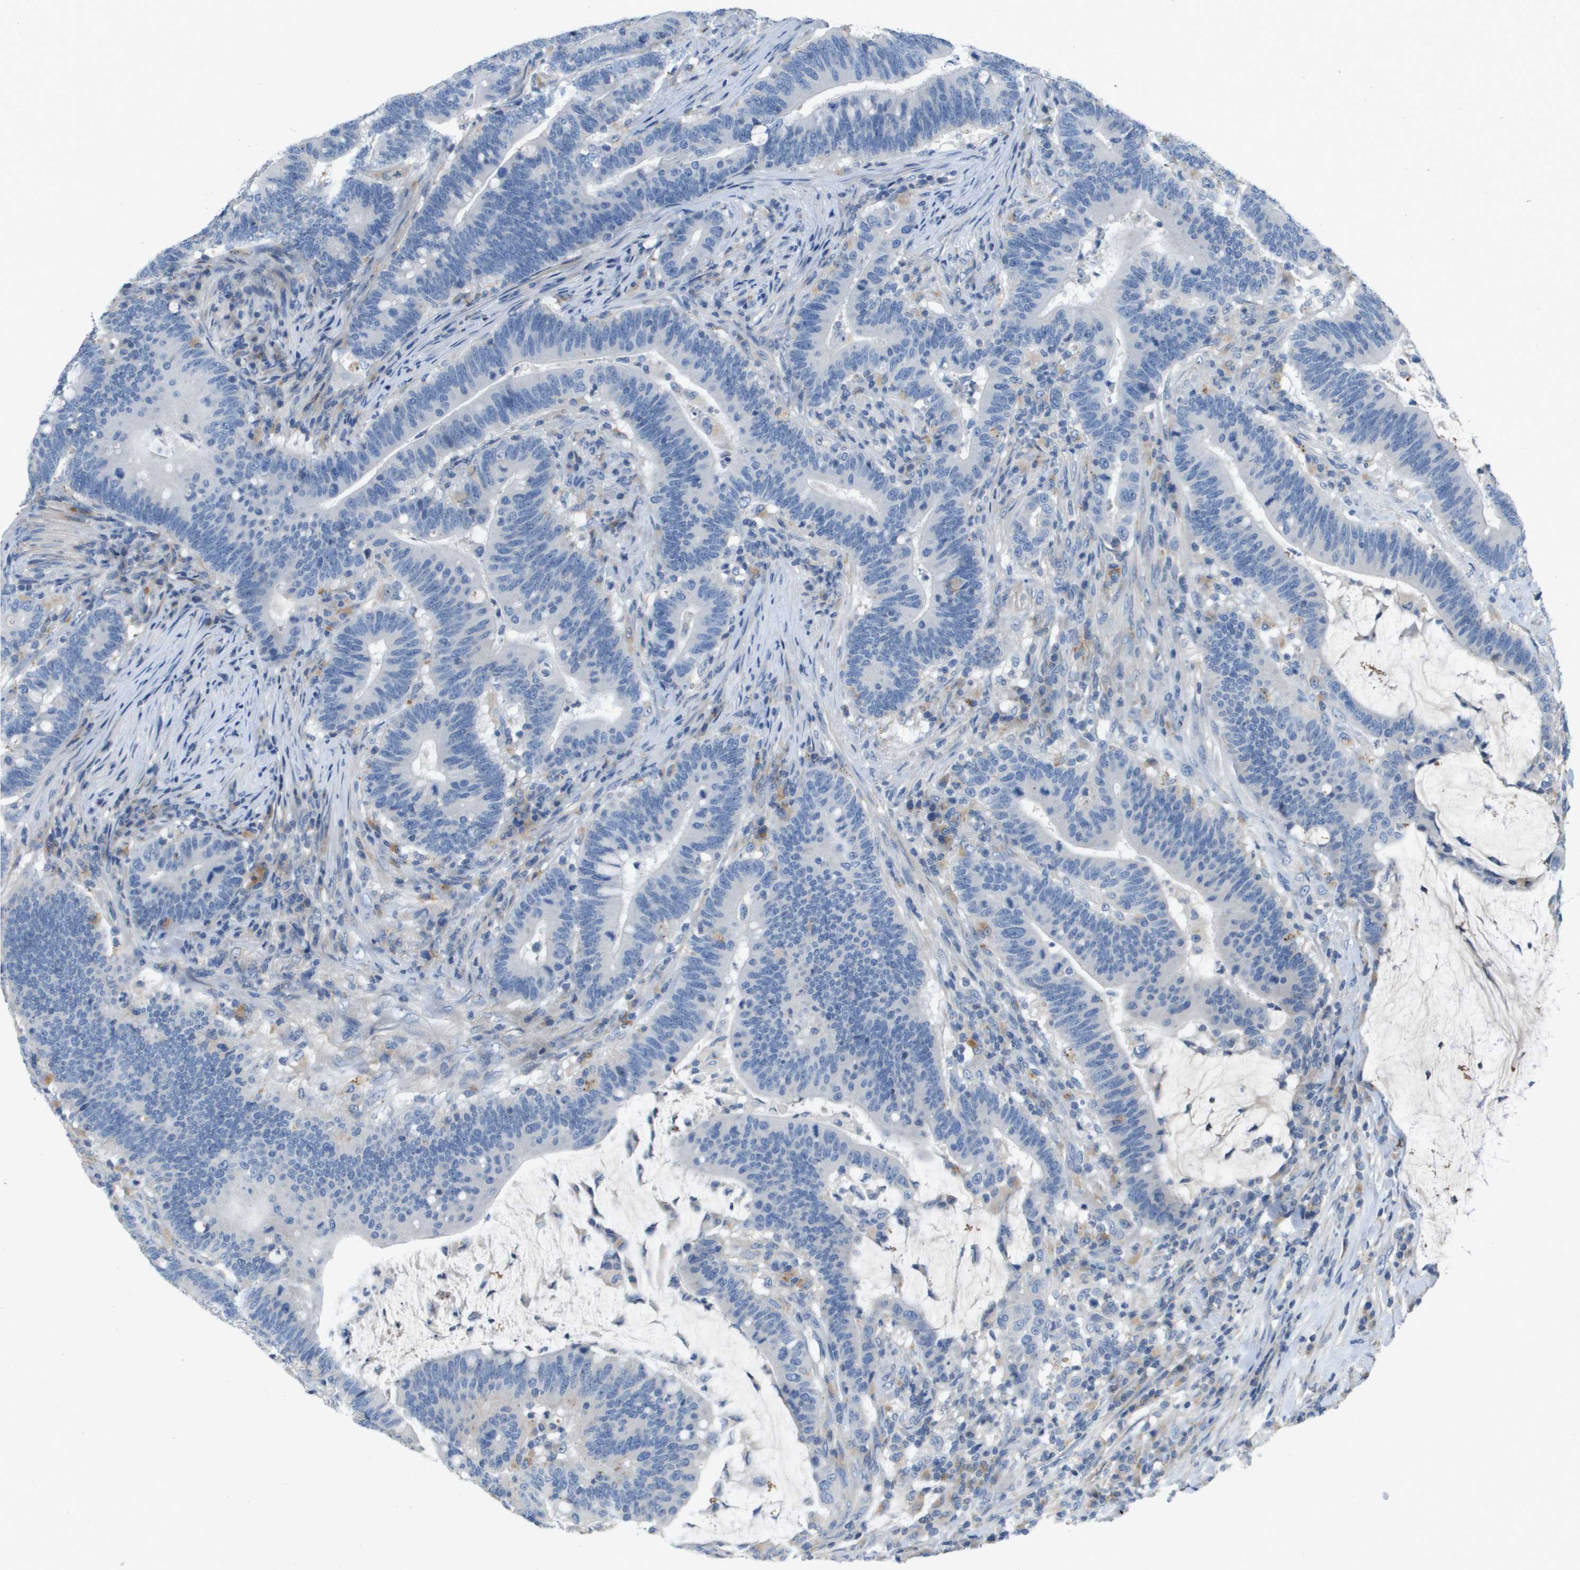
{"staining": {"intensity": "negative", "quantity": "none", "location": "none"}, "tissue": "colorectal cancer", "cell_type": "Tumor cells", "image_type": "cancer", "snomed": [{"axis": "morphology", "description": "Normal tissue, NOS"}, {"axis": "morphology", "description": "Adenocarcinoma, NOS"}, {"axis": "topography", "description": "Colon"}], "caption": "There is no significant positivity in tumor cells of colorectal cancer (adenocarcinoma).", "gene": "B3GNT5", "patient": {"sex": "female", "age": 66}}